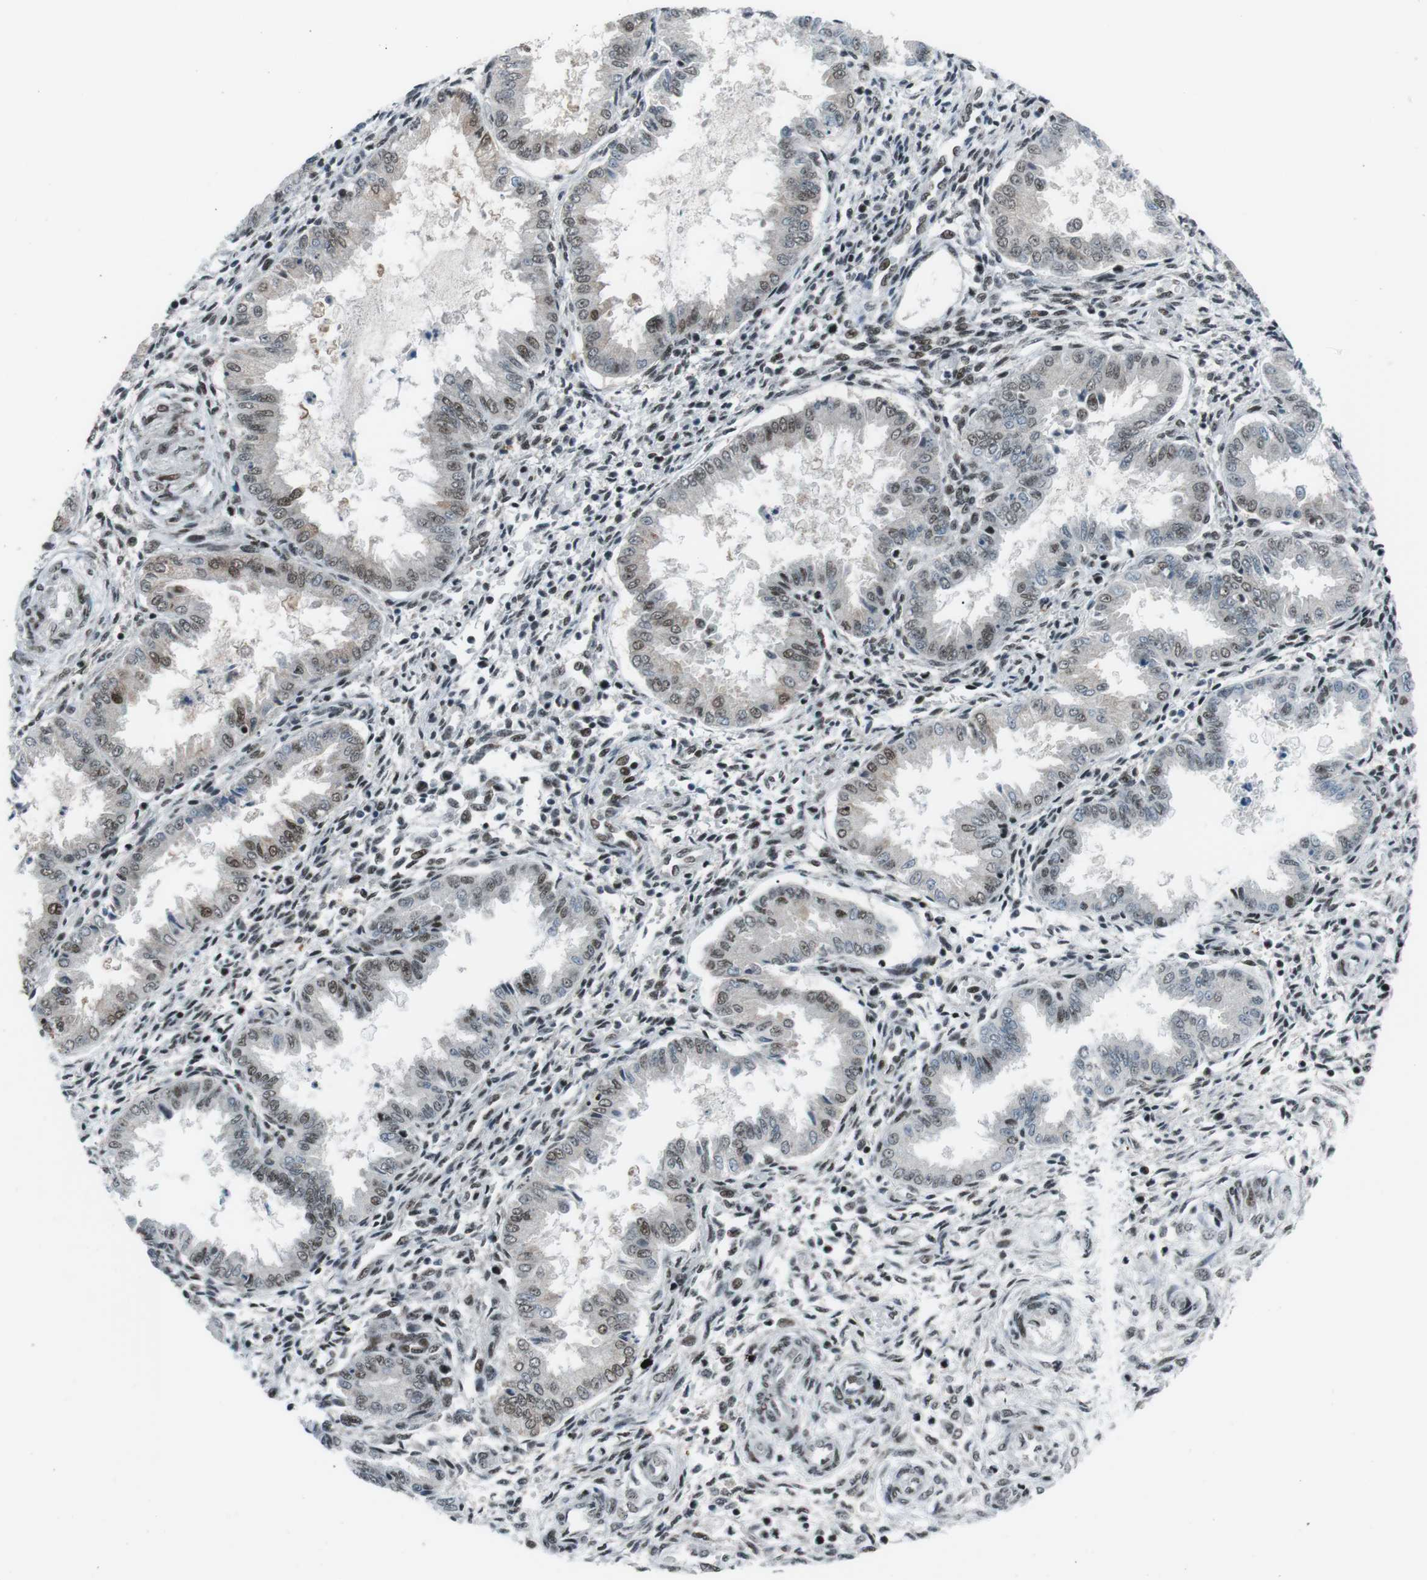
{"staining": {"intensity": "strong", "quantity": "25%-75%", "location": "nuclear"}, "tissue": "endometrium", "cell_type": "Cells in endometrial stroma", "image_type": "normal", "snomed": [{"axis": "morphology", "description": "Normal tissue, NOS"}, {"axis": "topography", "description": "Endometrium"}], "caption": "Immunohistochemistry (DAB (3,3'-diaminobenzidine)) staining of normal human endometrium demonstrates strong nuclear protein positivity in about 25%-75% of cells in endometrial stroma.", "gene": "TAF1", "patient": {"sex": "female", "age": 33}}